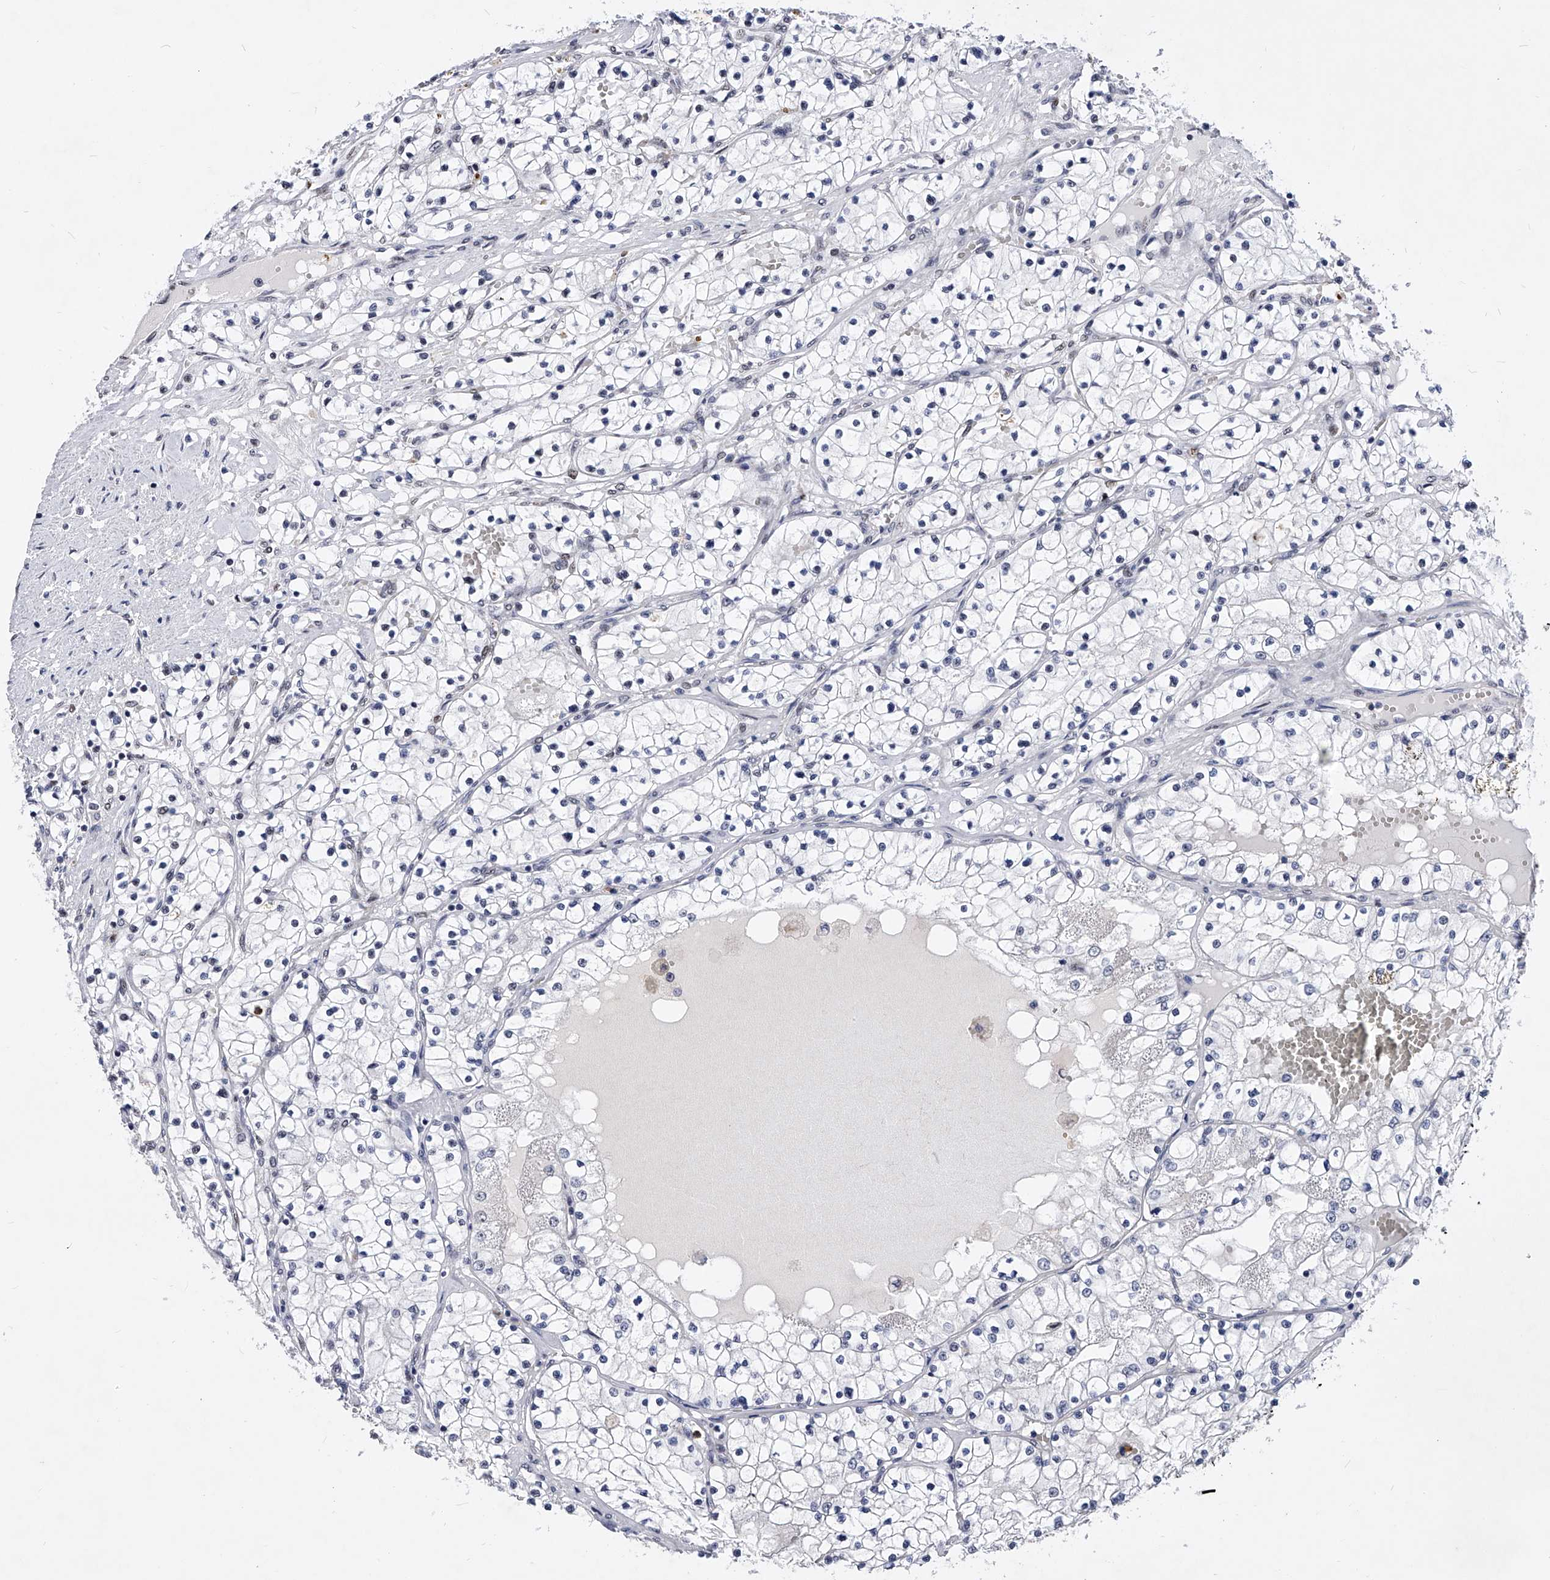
{"staining": {"intensity": "negative", "quantity": "none", "location": "none"}, "tissue": "renal cancer", "cell_type": "Tumor cells", "image_type": "cancer", "snomed": [{"axis": "morphology", "description": "Normal tissue, NOS"}, {"axis": "morphology", "description": "Adenocarcinoma, NOS"}, {"axis": "topography", "description": "Kidney"}], "caption": "Tumor cells are negative for protein expression in human adenocarcinoma (renal). Brightfield microscopy of immunohistochemistry (IHC) stained with DAB (brown) and hematoxylin (blue), captured at high magnification.", "gene": "TESK2", "patient": {"sex": "male", "age": 68}}